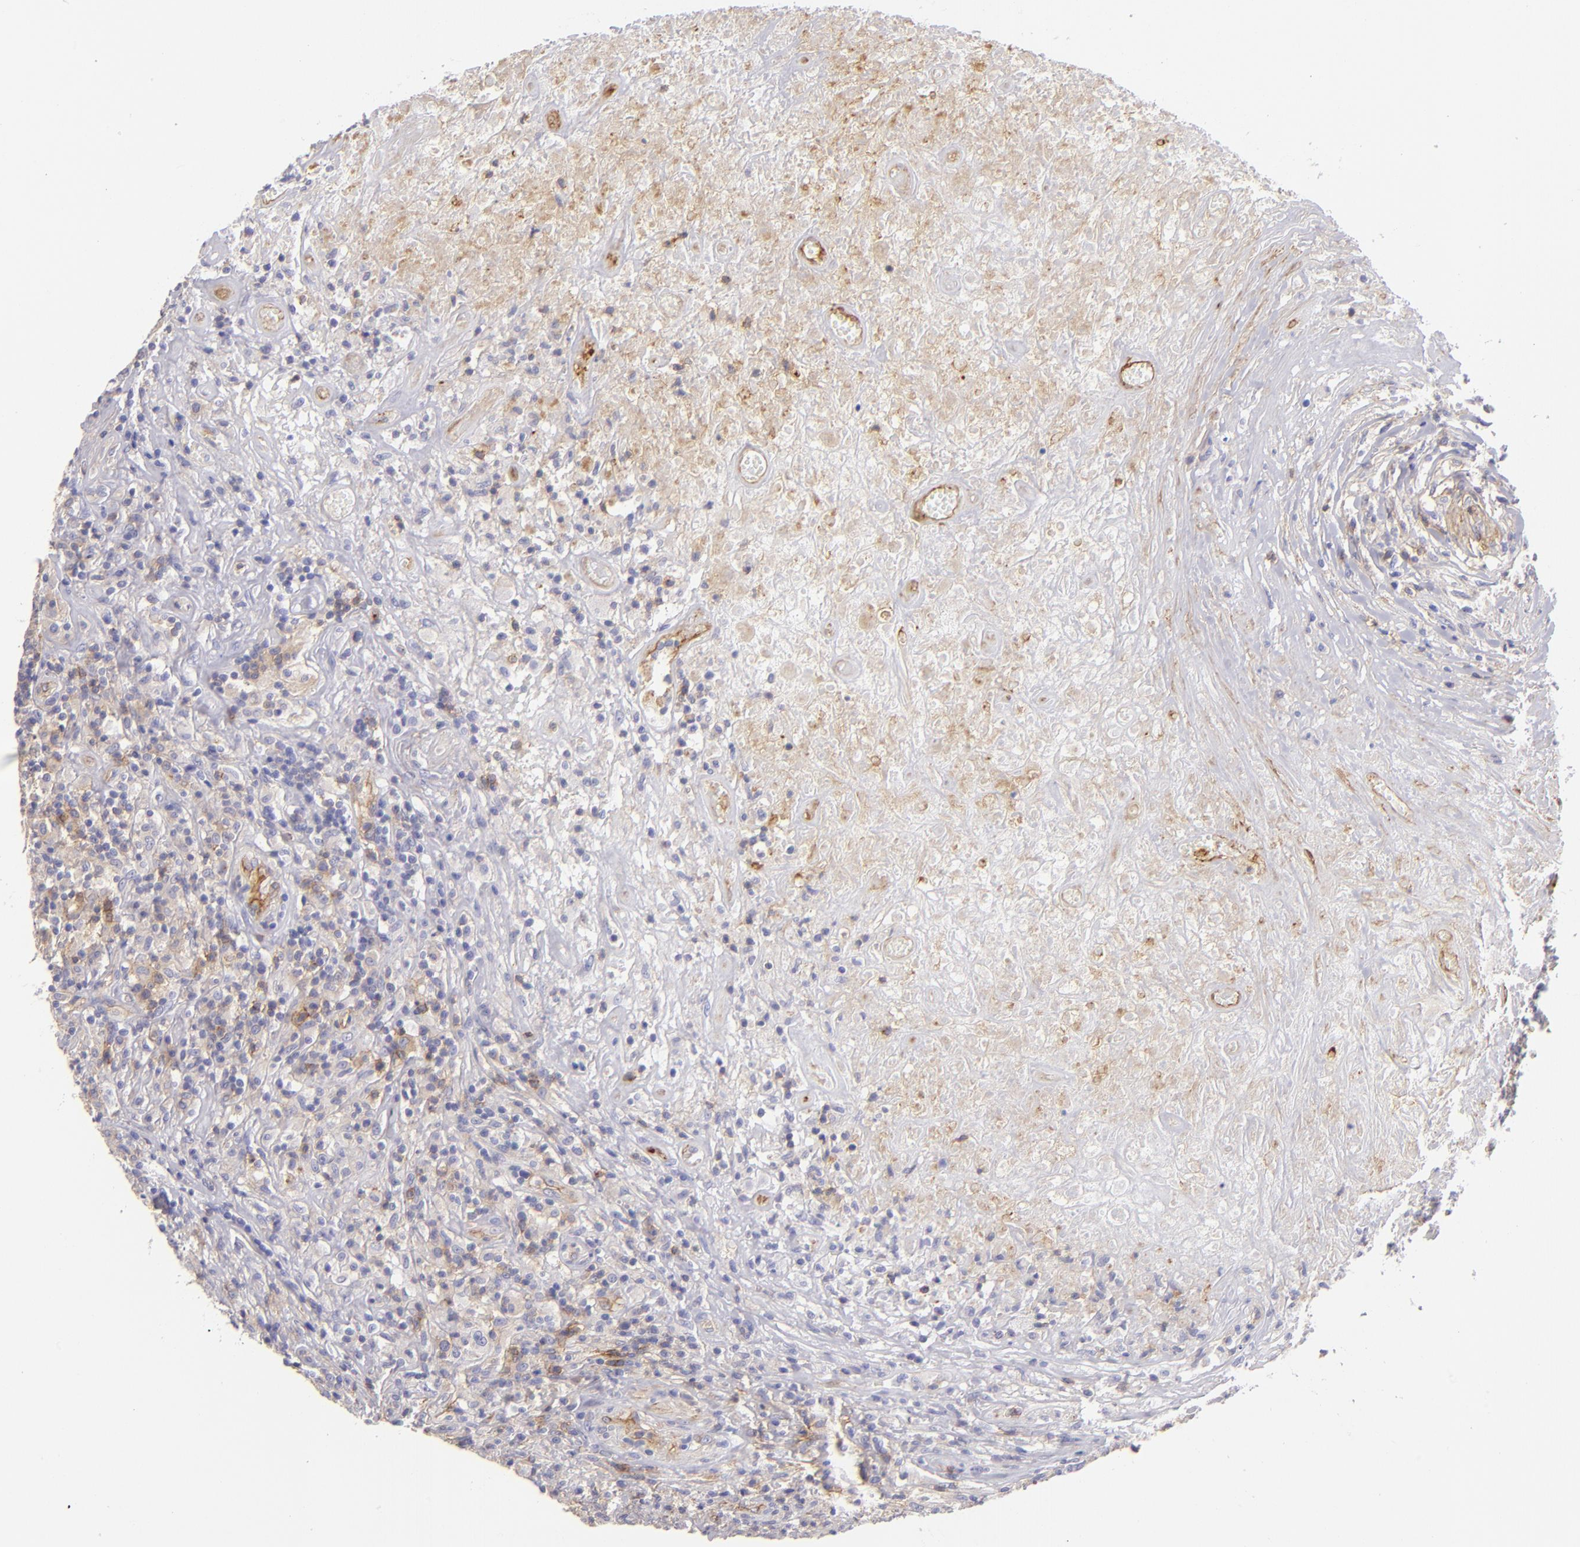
{"staining": {"intensity": "weak", "quantity": "<25%", "location": "cytoplasmic/membranous"}, "tissue": "lymphoma", "cell_type": "Tumor cells", "image_type": "cancer", "snomed": [{"axis": "morphology", "description": "Hodgkin's disease, NOS"}, {"axis": "topography", "description": "Lymph node"}], "caption": "Immunohistochemistry (IHC) of human lymphoma displays no positivity in tumor cells.", "gene": "ENTPD1", "patient": {"sex": "male", "age": 46}}